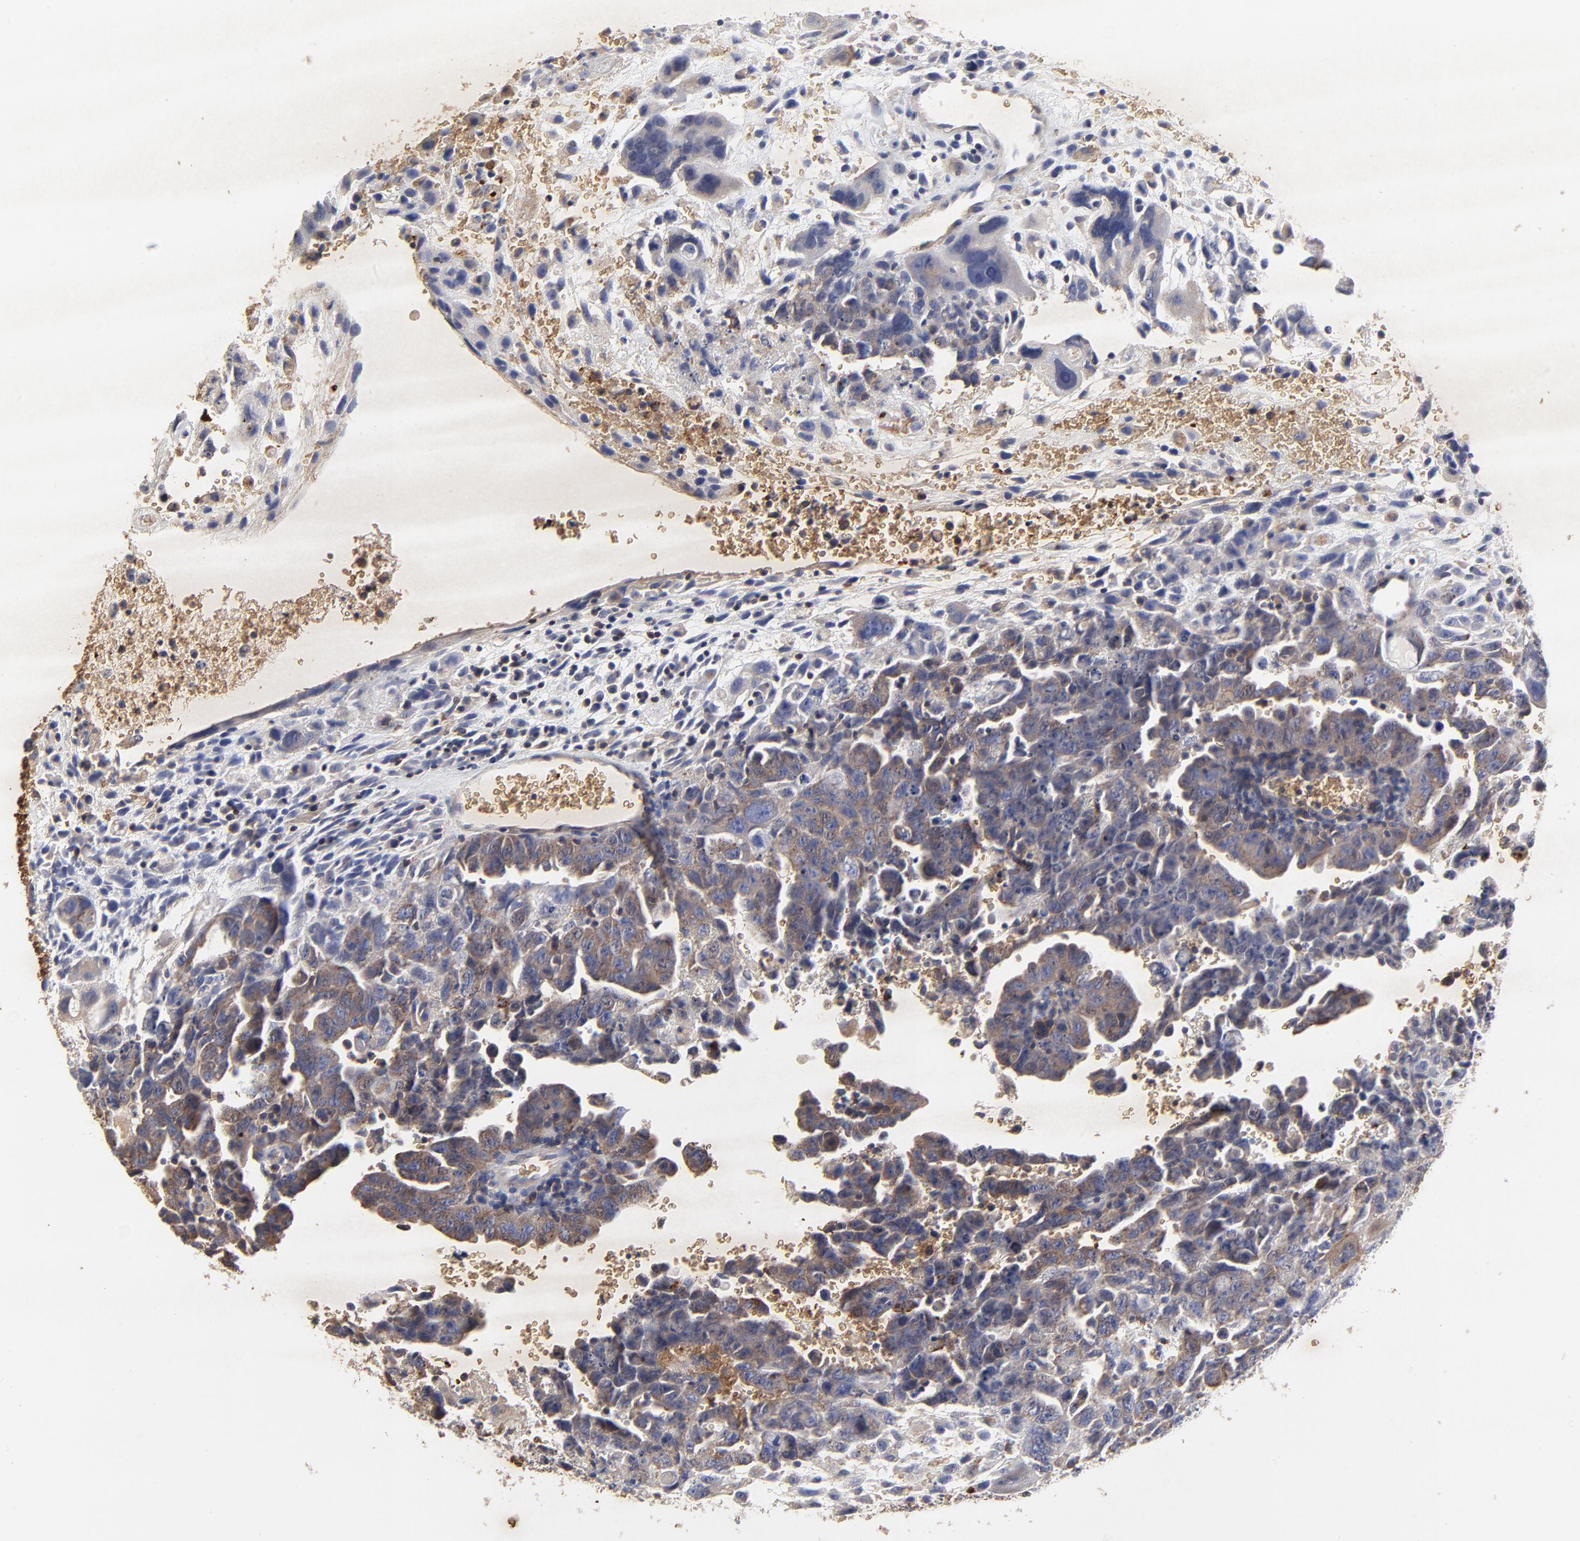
{"staining": {"intensity": "weak", "quantity": ">75%", "location": "cytoplasmic/membranous"}, "tissue": "testis cancer", "cell_type": "Tumor cells", "image_type": "cancer", "snomed": [{"axis": "morphology", "description": "Carcinoma, Embryonal, NOS"}, {"axis": "topography", "description": "Testis"}], "caption": "Protein staining exhibits weak cytoplasmic/membranous staining in approximately >75% of tumor cells in testis cancer.", "gene": "PAG1", "patient": {"sex": "male", "age": 28}}